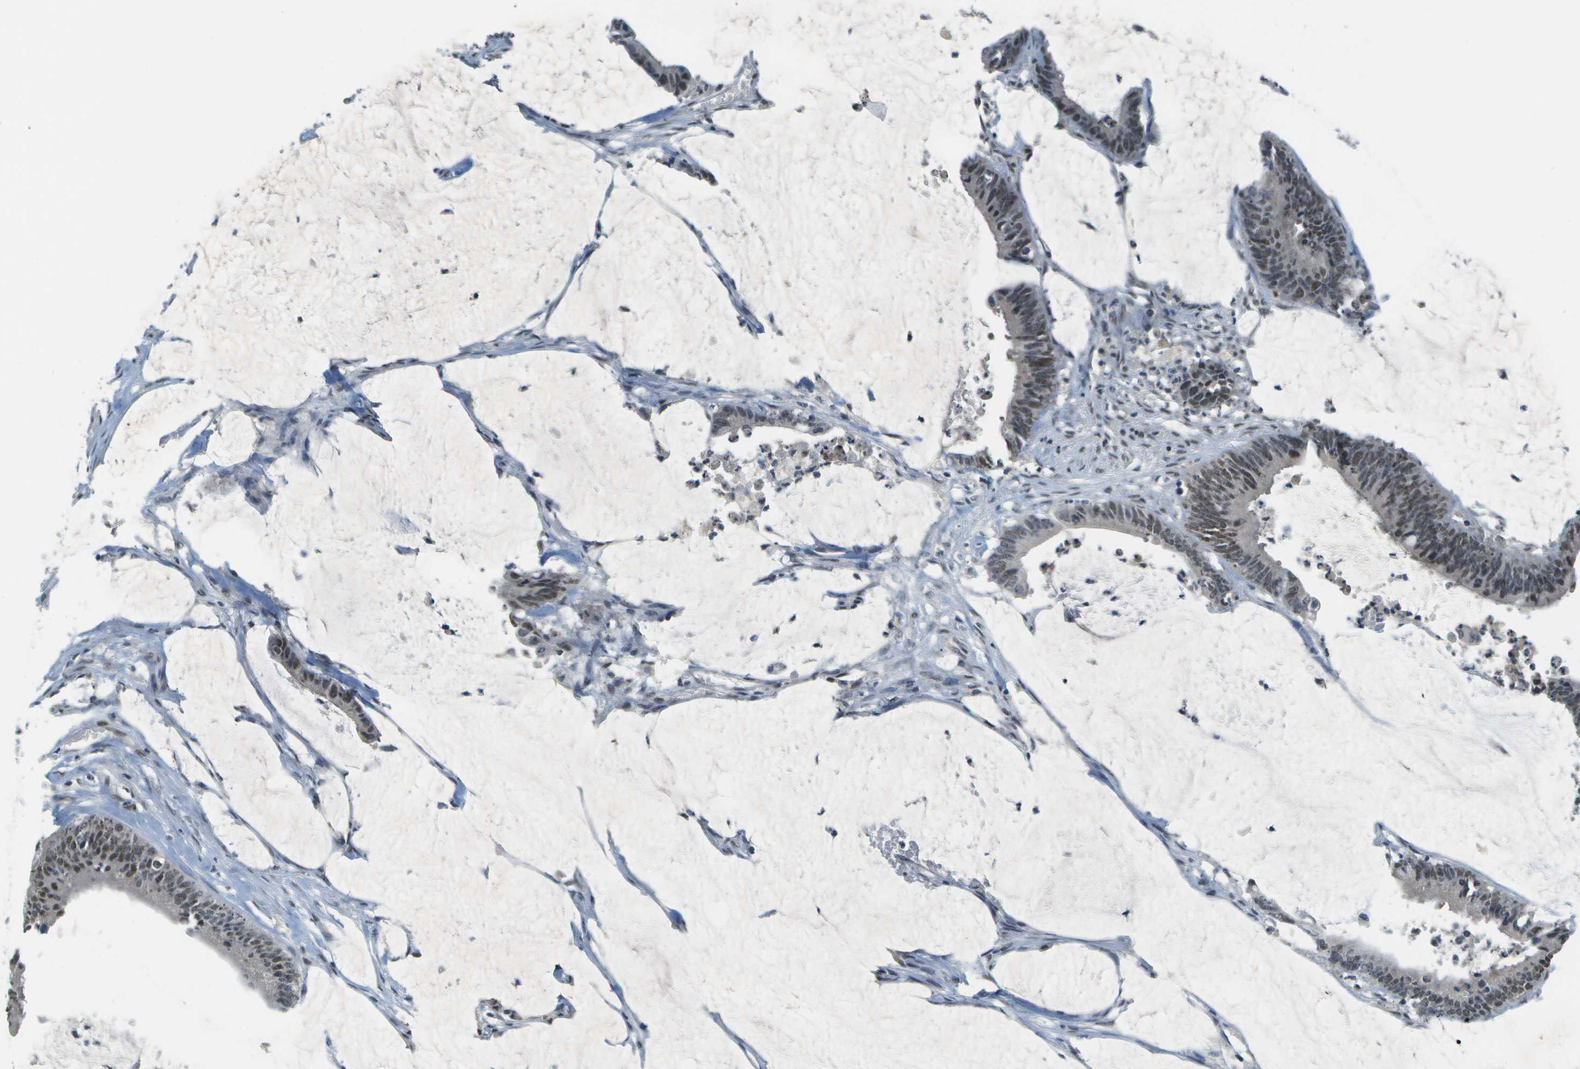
{"staining": {"intensity": "moderate", "quantity": "25%-75%", "location": "nuclear"}, "tissue": "colorectal cancer", "cell_type": "Tumor cells", "image_type": "cancer", "snomed": [{"axis": "morphology", "description": "Adenocarcinoma, NOS"}, {"axis": "topography", "description": "Rectum"}], "caption": "Immunohistochemistry micrograph of human colorectal cancer (adenocarcinoma) stained for a protein (brown), which exhibits medium levels of moderate nuclear staining in about 25%-75% of tumor cells.", "gene": "CBX5", "patient": {"sex": "female", "age": 66}}